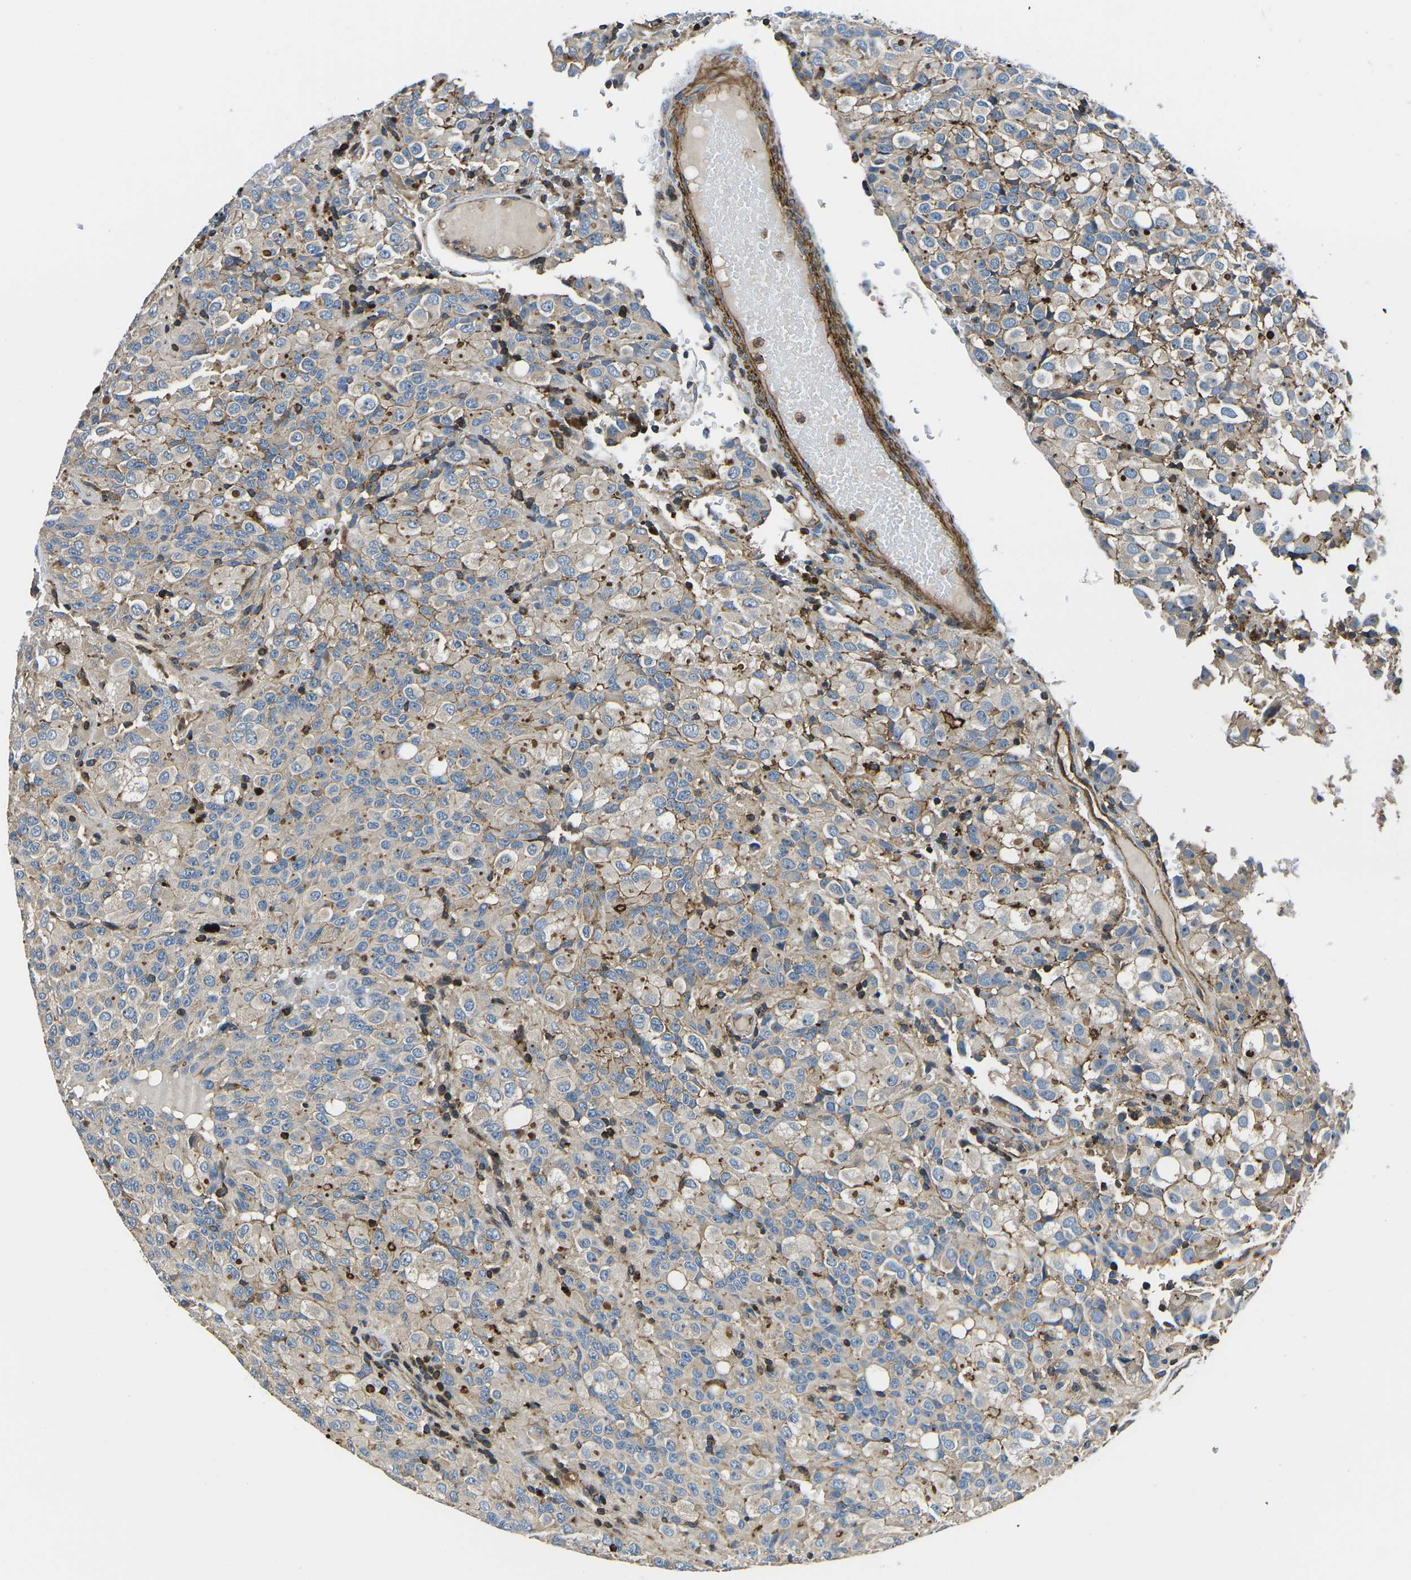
{"staining": {"intensity": "weak", "quantity": "25%-75%", "location": "cytoplasmic/membranous"}, "tissue": "glioma", "cell_type": "Tumor cells", "image_type": "cancer", "snomed": [{"axis": "morphology", "description": "Glioma, malignant, High grade"}, {"axis": "topography", "description": "Brain"}], "caption": "IHC photomicrograph of neoplastic tissue: glioma stained using immunohistochemistry shows low levels of weak protein expression localized specifically in the cytoplasmic/membranous of tumor cells, appearing as a cytoplasmic/membranous brown color.", "gene": "KCNJ15", "patient": {"sex": "male", "age": 32}}